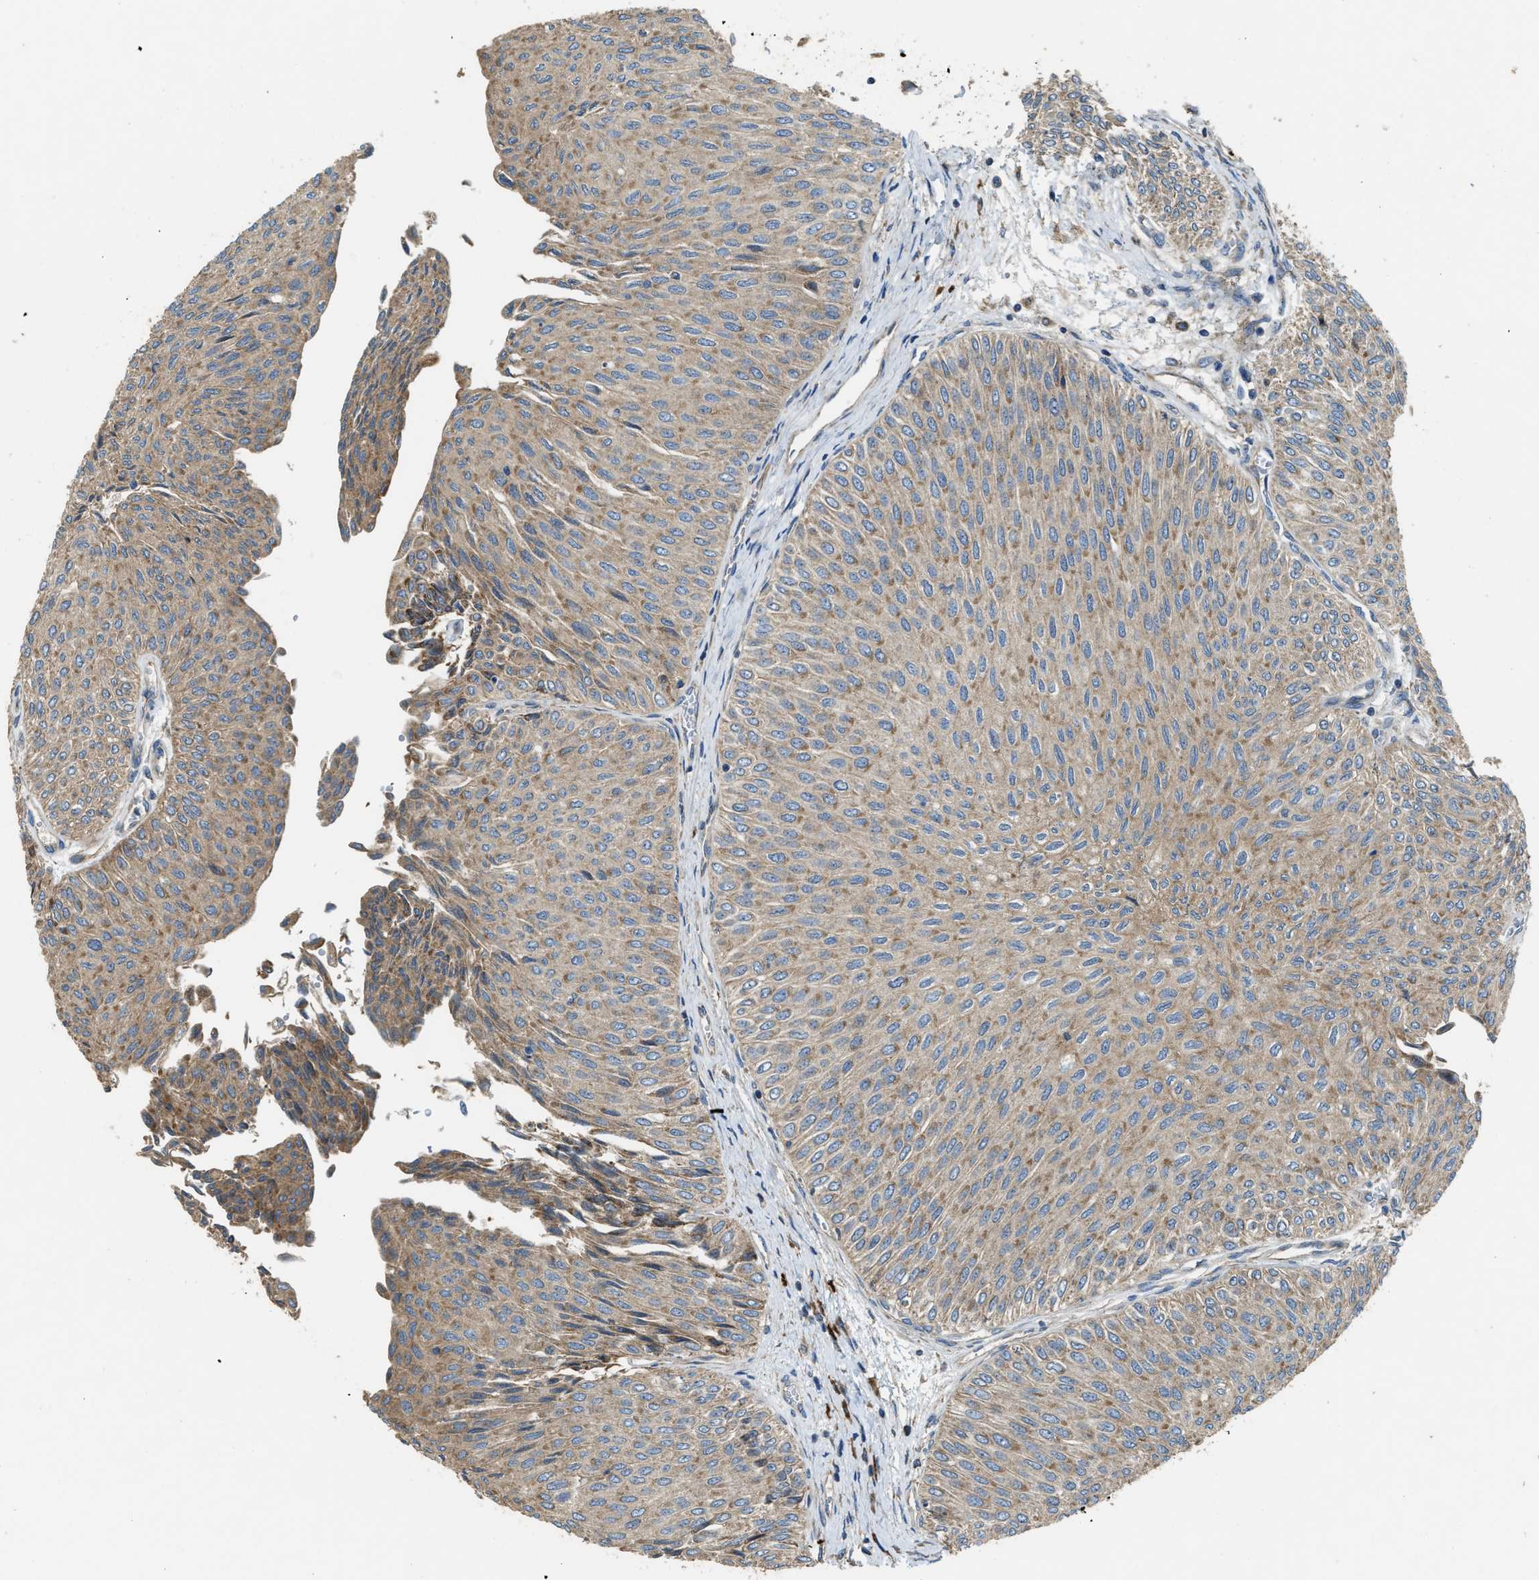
{"staining": {"intensity": "moderate", "quantity": ">75%", "location": "cytoplasmic/membranous"}, "tissue": "urothelial cancer", "cell_type": "Tumor cells", "image_type": "cancer", "snomed": [{"axis": "morphology", "description": "Urothelial carcinoma, Low grade"}, {"axis": "topography", "description": "Urinary bladder"}], "caption": "Urothelial cancer tissue displays moderate cytoplasmic/membranous expression in approximately >75% of tumor cells", "gene": "TMEM68", "patient": {"sex": "male", "age": 78}}